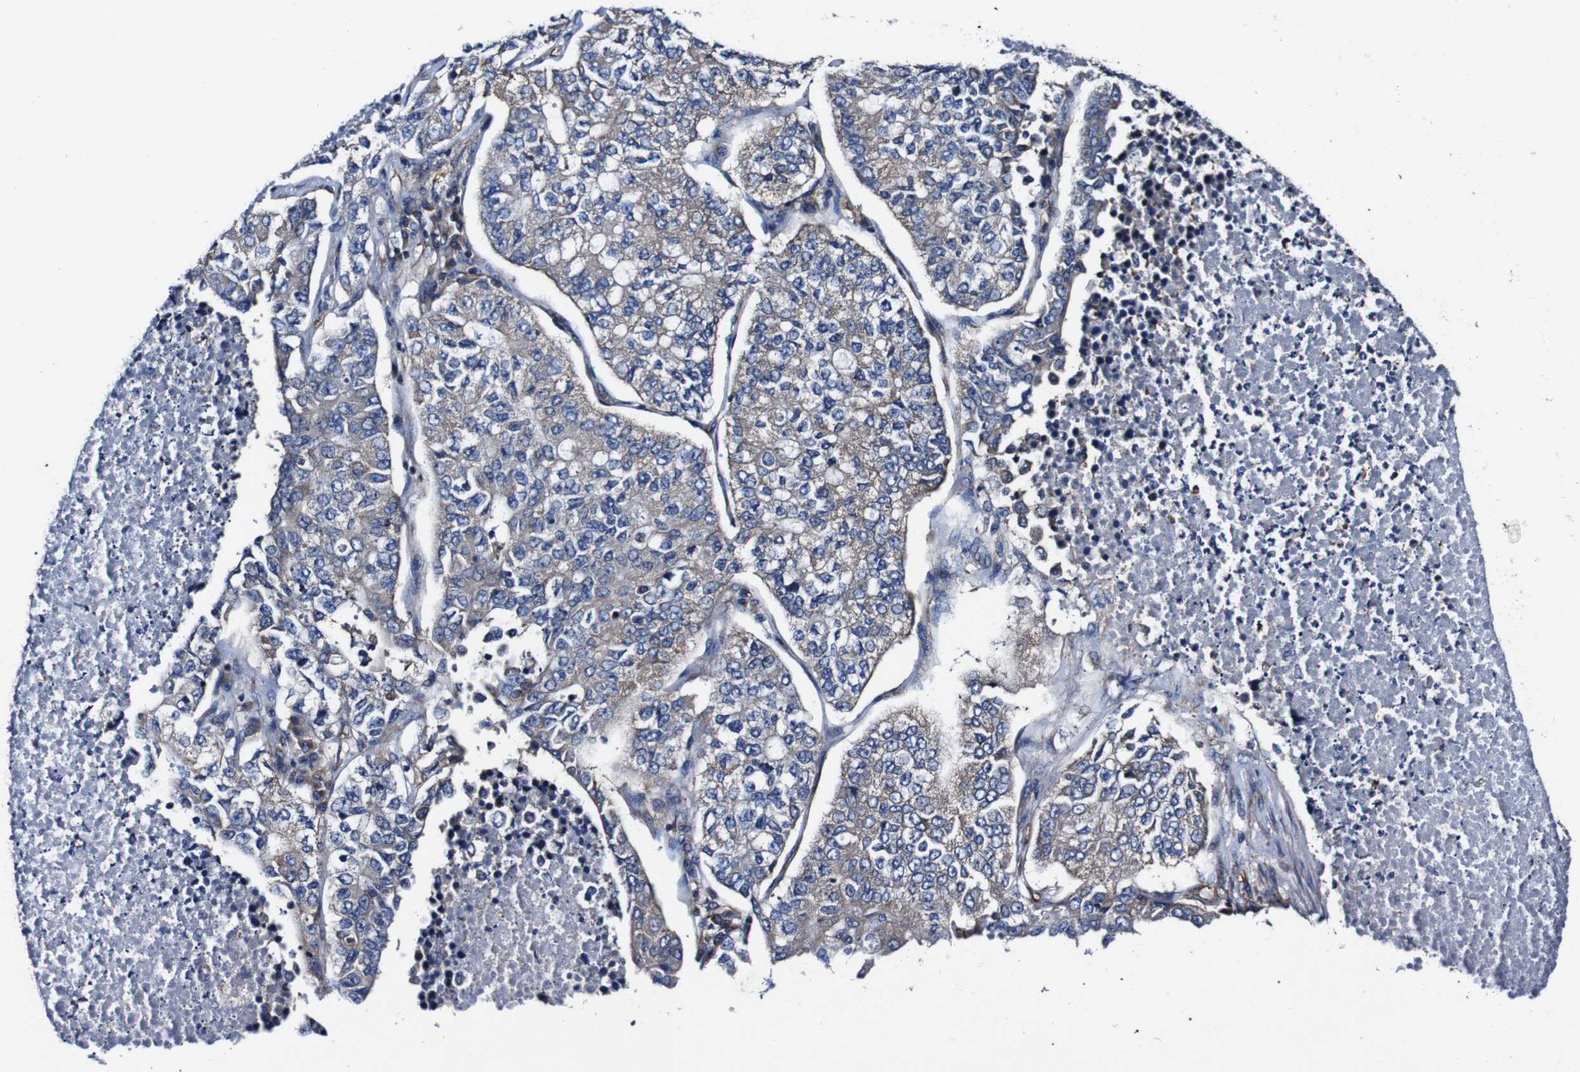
{"staining": {"intensity": "moderate", "quantity": "<25%", "location": "cytoplasmic/membranous"}, "tissue": "lung cancer", "cell_type": "Tumor cells", "image_type": "cancer", "snomed": [{"axis": "morphology", "description": "Adenocarcinoma, NOS"}, {"axis": "topography", "description": "Lung"}], "caption": "Approximately <25% of tumor cells in human adenocarcinoma (lung) demonstrate moderate cytoplasmic/membranous protein positivity as visualized by brown immunohistochemical staining.", "gene": "CSF1R", "patient": {"sex": "male", "age": 49}}